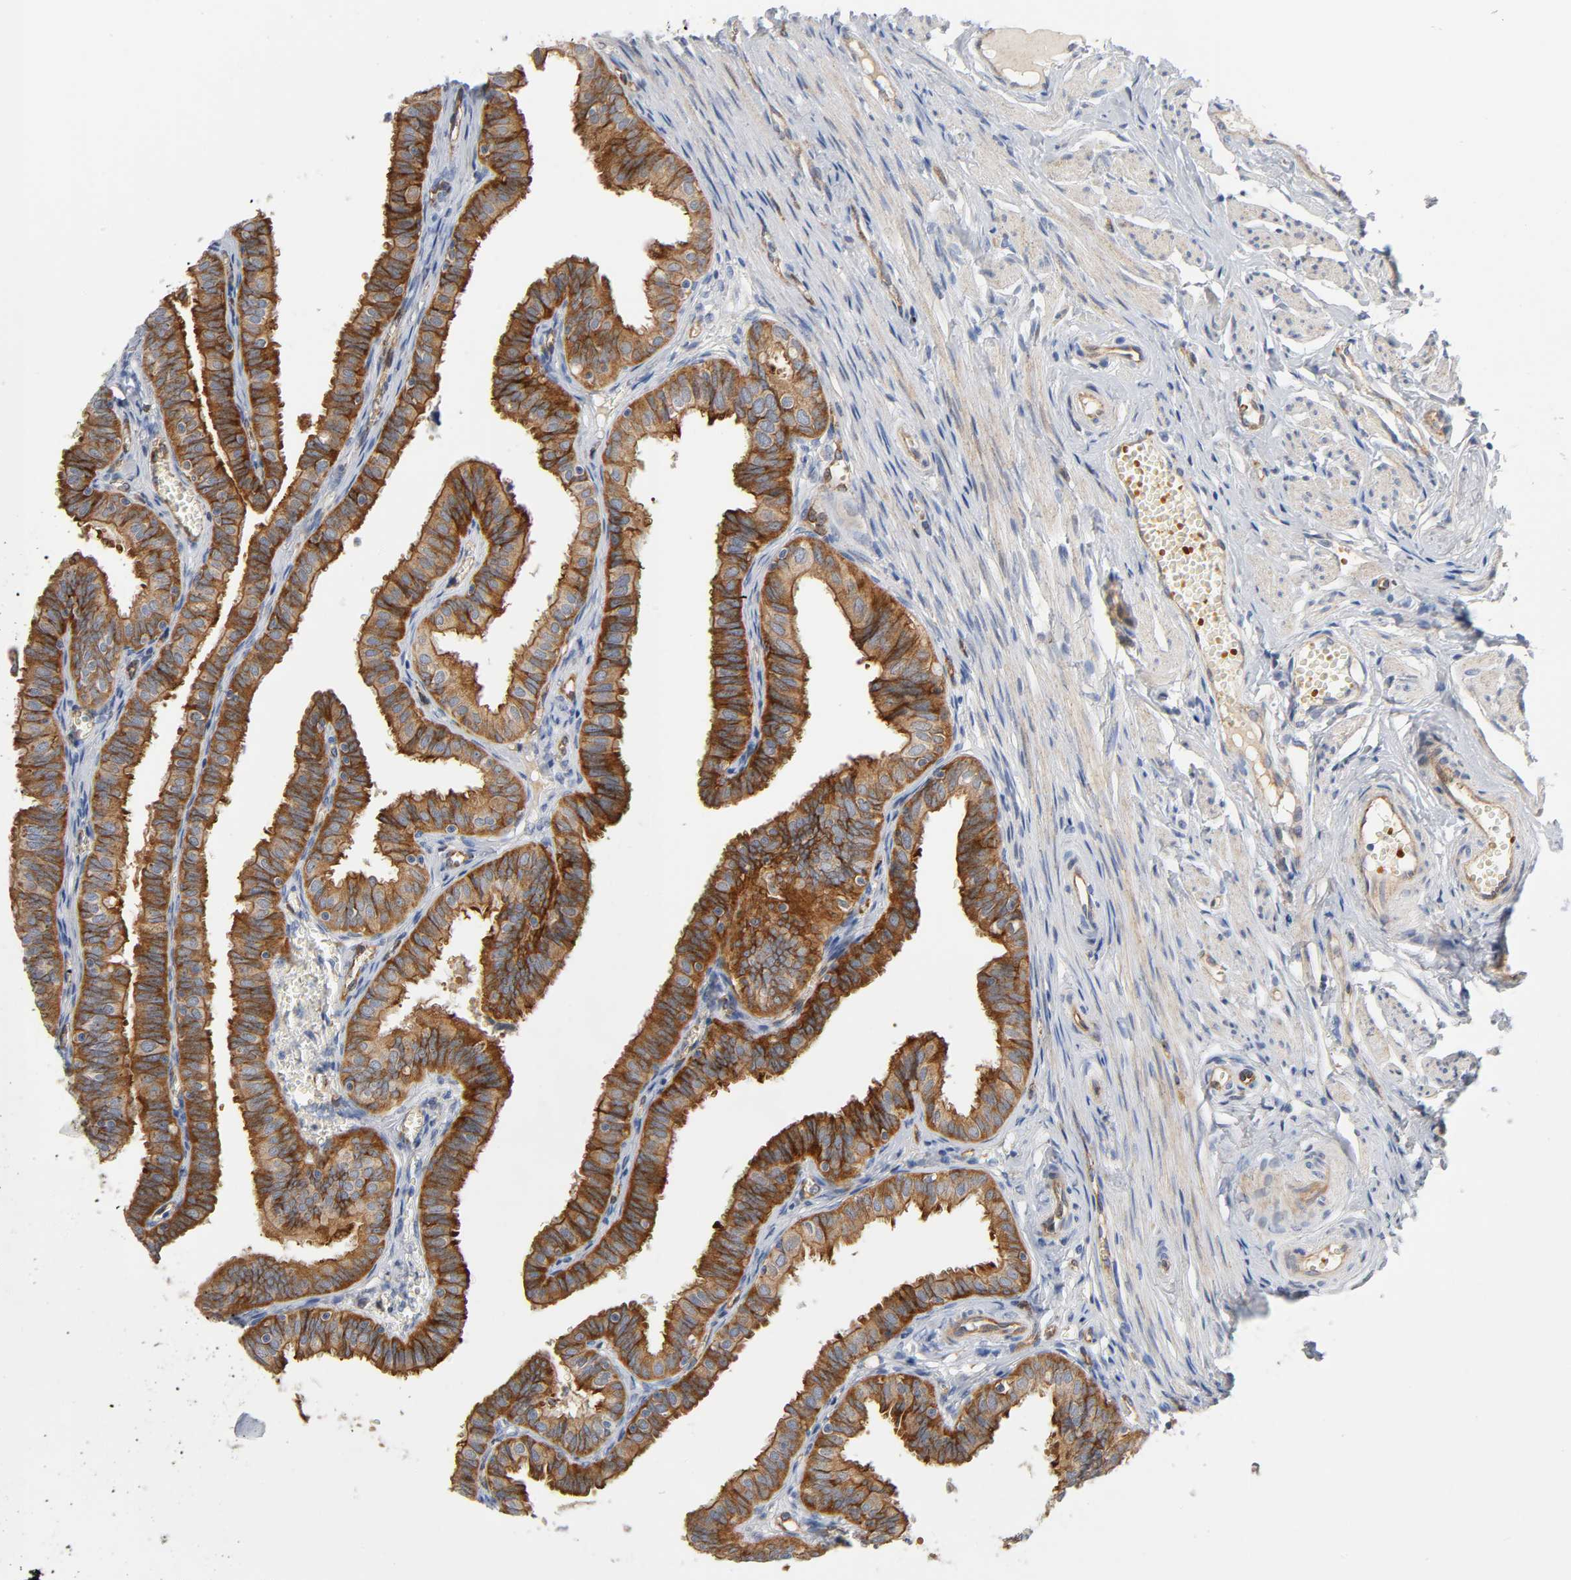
{"staining": {"intensity": "strong", "quantity": ">75%", "location": "cytoplasmic/membranous"}, "tissue": "fallopian tube", "cell_type": "Glandular cells", "image_type": "normal", "snomed": [{"axis": "morphology", "description": "Normal tissue, NOS"}, {"axis": "topography", "description": "Fallopian tube"}], "caption": "DAB immunohistochemical staining of unremarkable human fallopian tube exhibits strong cytoplasmic/membranous protein expression in approximately >75% of glandular cells.", "gene": "CD2AP", "patient": {"sex": "female", "age": 46}}